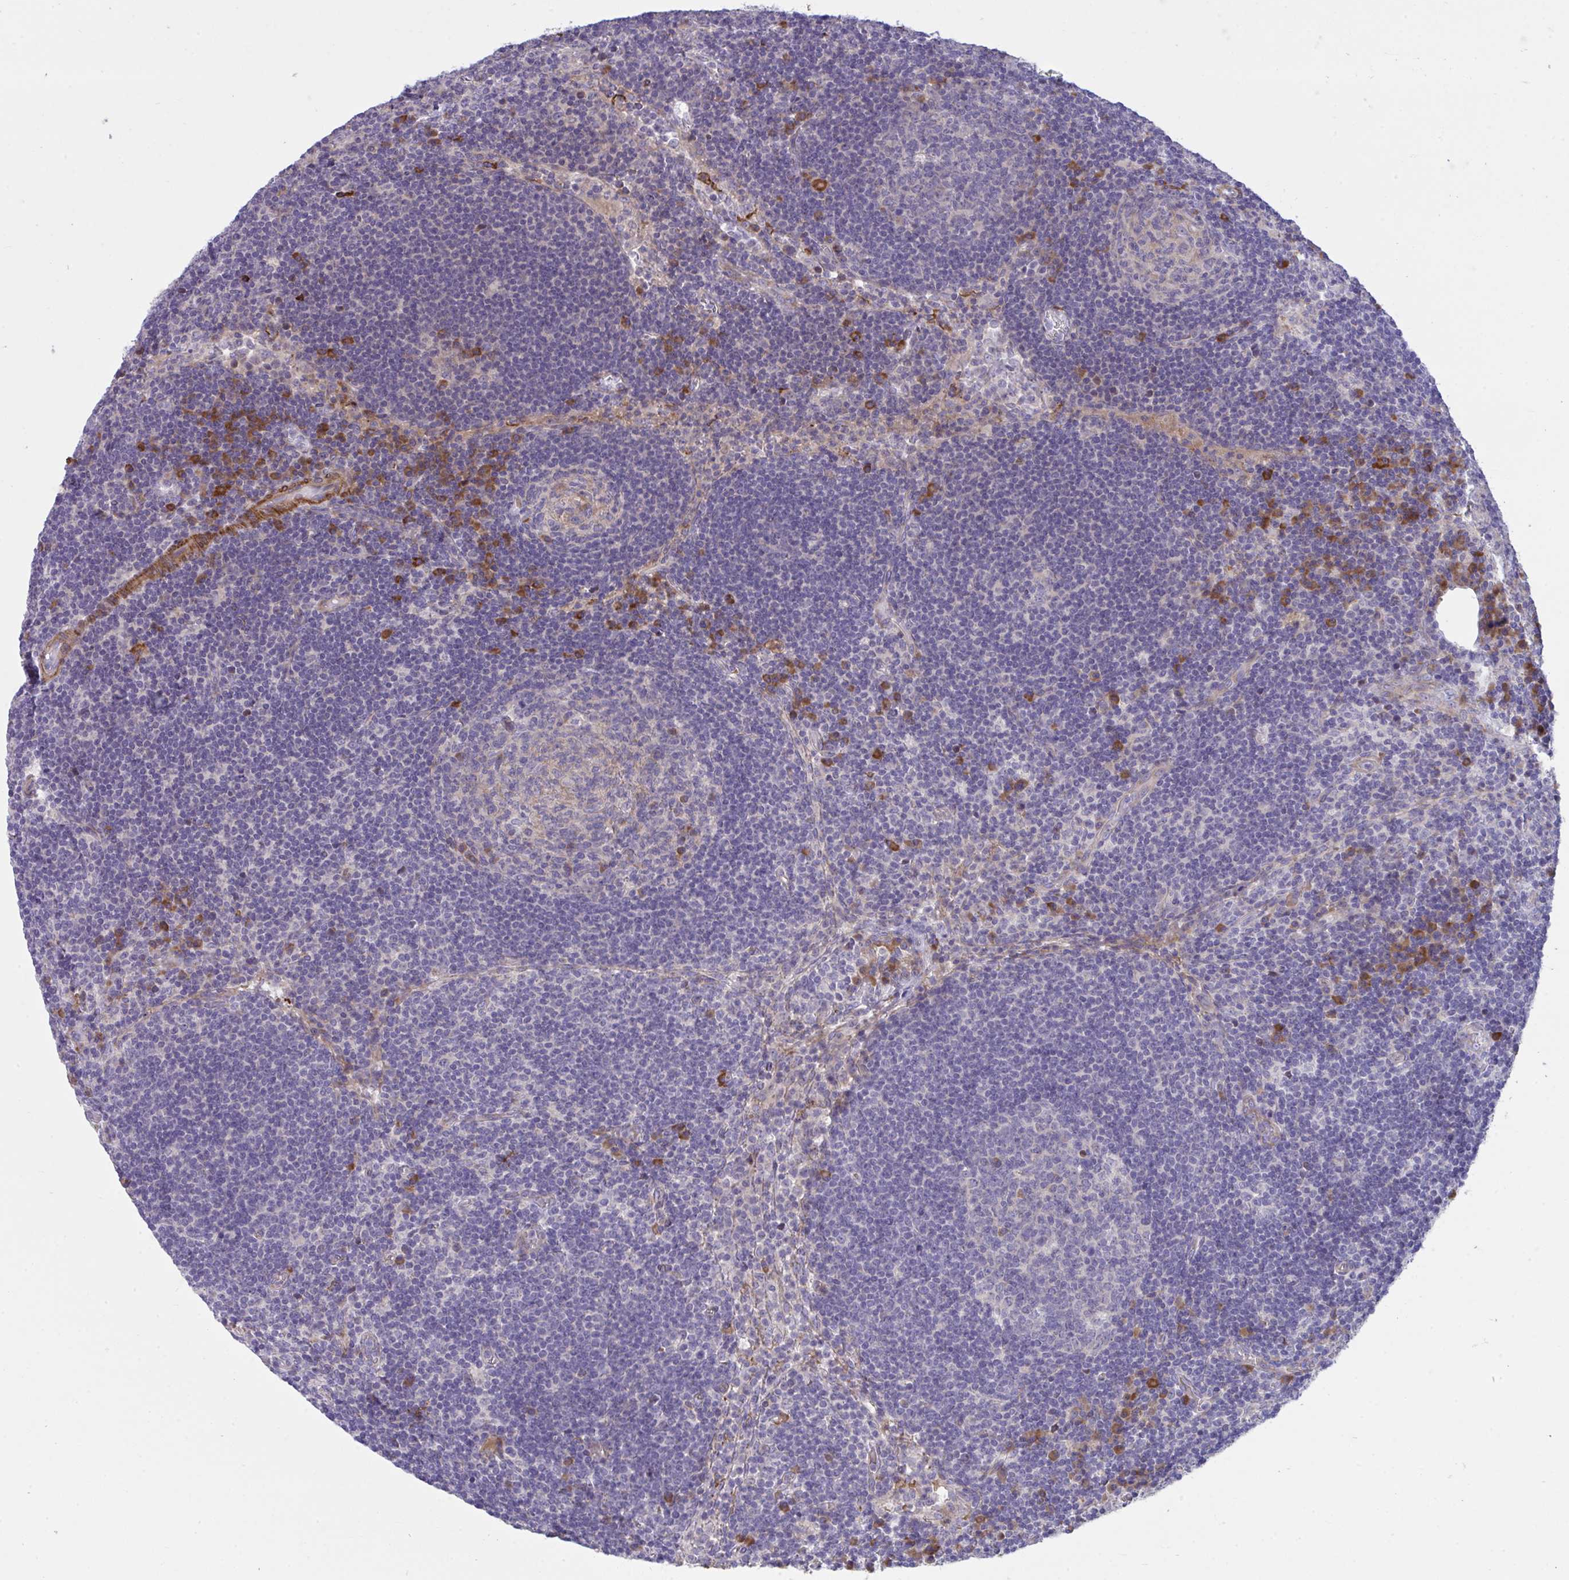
{"staining": {"intensity": "negative", "quantity": "none", "location": "none"}, "tissue": "lymph node", "cell_type": "Germinal center cells", "image_type": "normal", "snomed": [{"axis": "morphology", "description": "Normal tissue, NOS"}, {"axis": "topography", "description": "Lymph node"}], "caption": "Immunohistochemistry micrograph of unremarkable lymph node: lymph node stained with DAB (3,3'-diaminobenzidine) displays no significant protein staining in germinal center cells. (Stains: DAB (3,3'-diaminobenzidine) IHC with hematoxylin counter stain, Microscopy: brightfield microscopy at high magnification).", "gene": "PIGZ", "patient": {"sex": "male", "age": 67}}